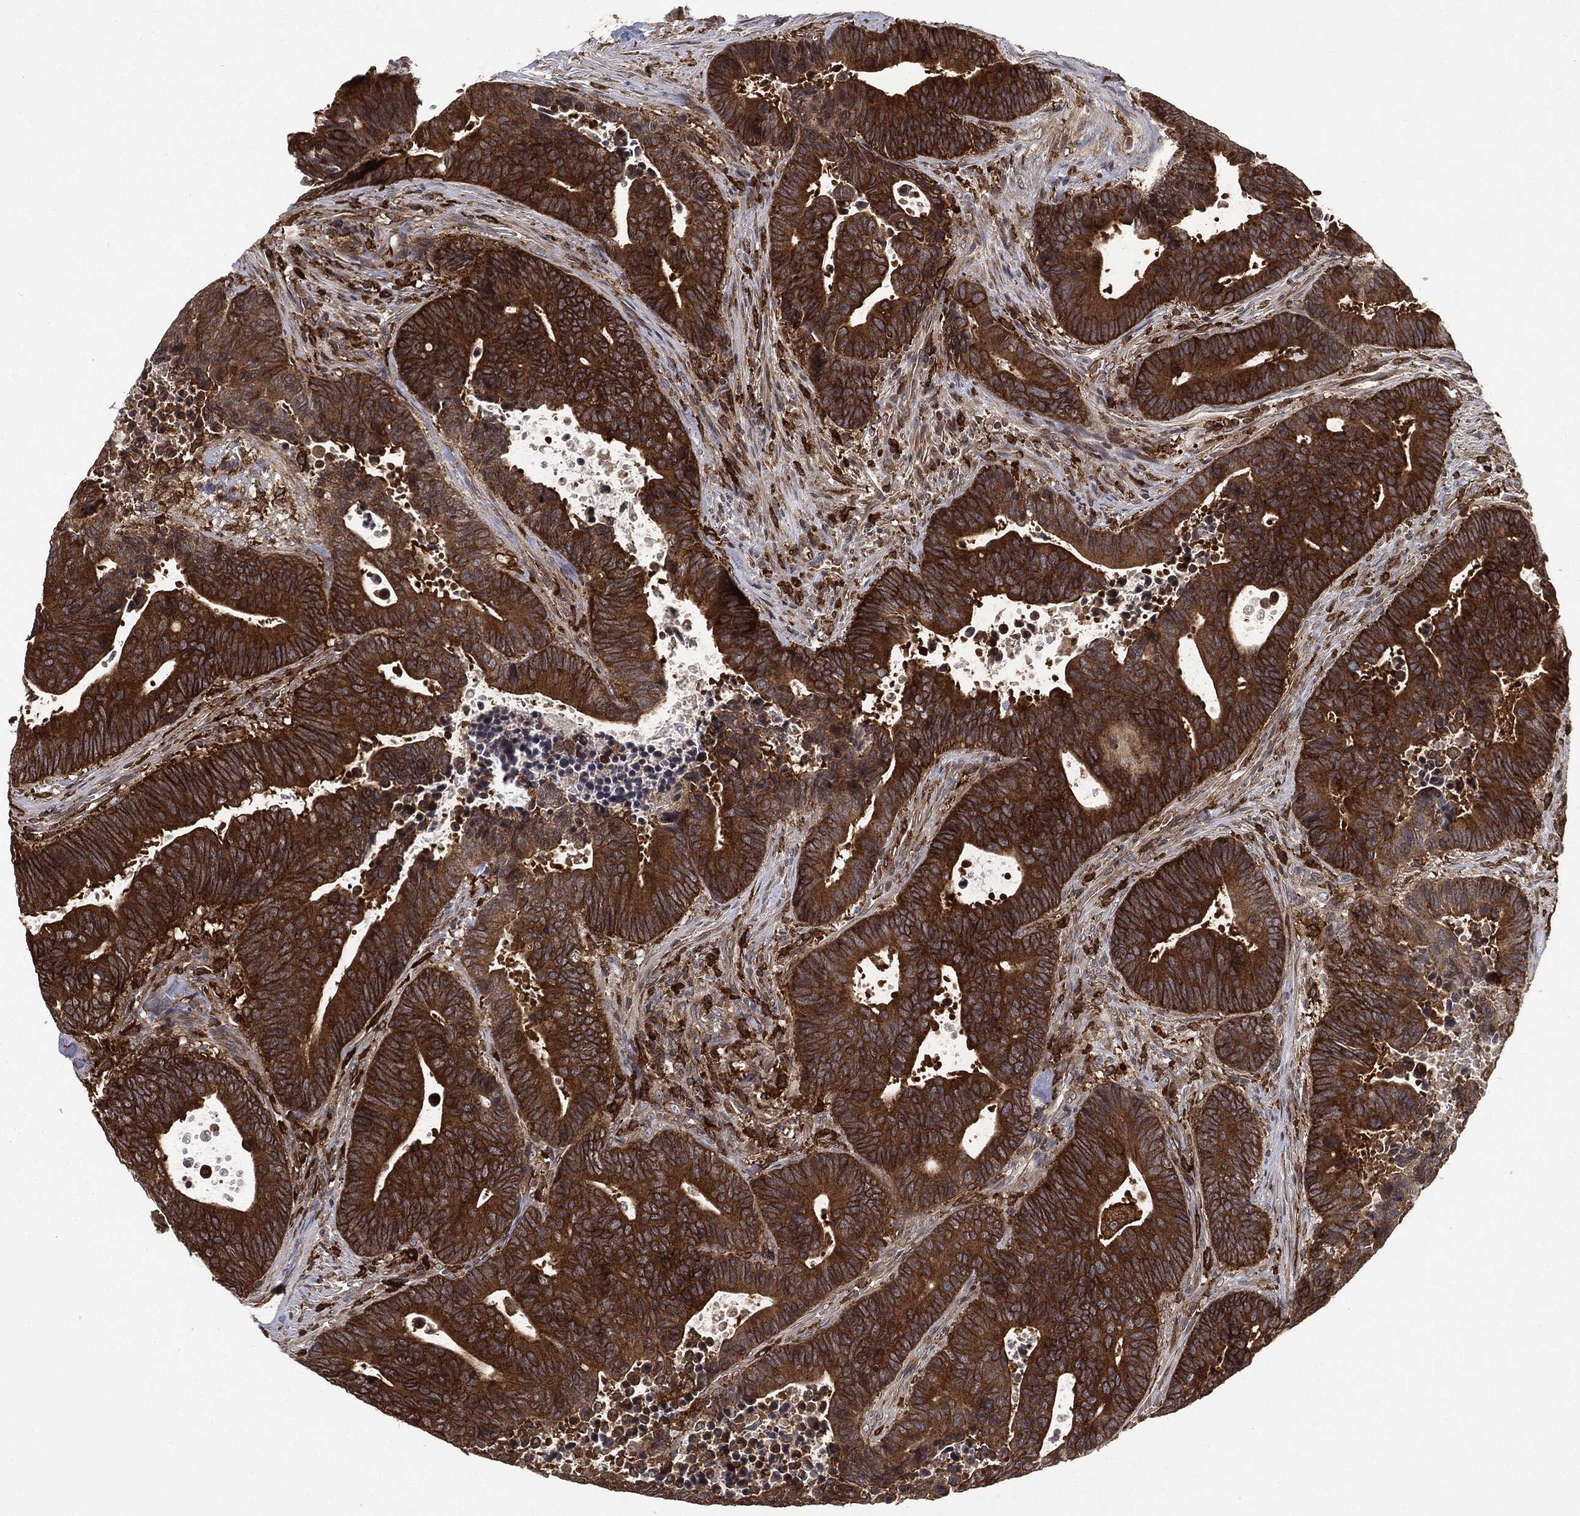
{"staining": {"intensity": "strong", "quantity": ">75%", "location": "cytoplasmic/membranous"}, "tissue": "colorectal cancer", "cell_type": "Tumor cells", "image_type": "cancer", "snomed": [{"axis": "morphology", "description": "Adenocarcinoma, NOS"}, {"axis": "topography", "description": "Colon"}], "caption": "Strong cytoplasmic/membranous positivity is identified in about >75% of tumor cells in adenocarcinoma (colorectal).", "gene": "SNX5", "patient": {"sex": "male", "age": 75}}